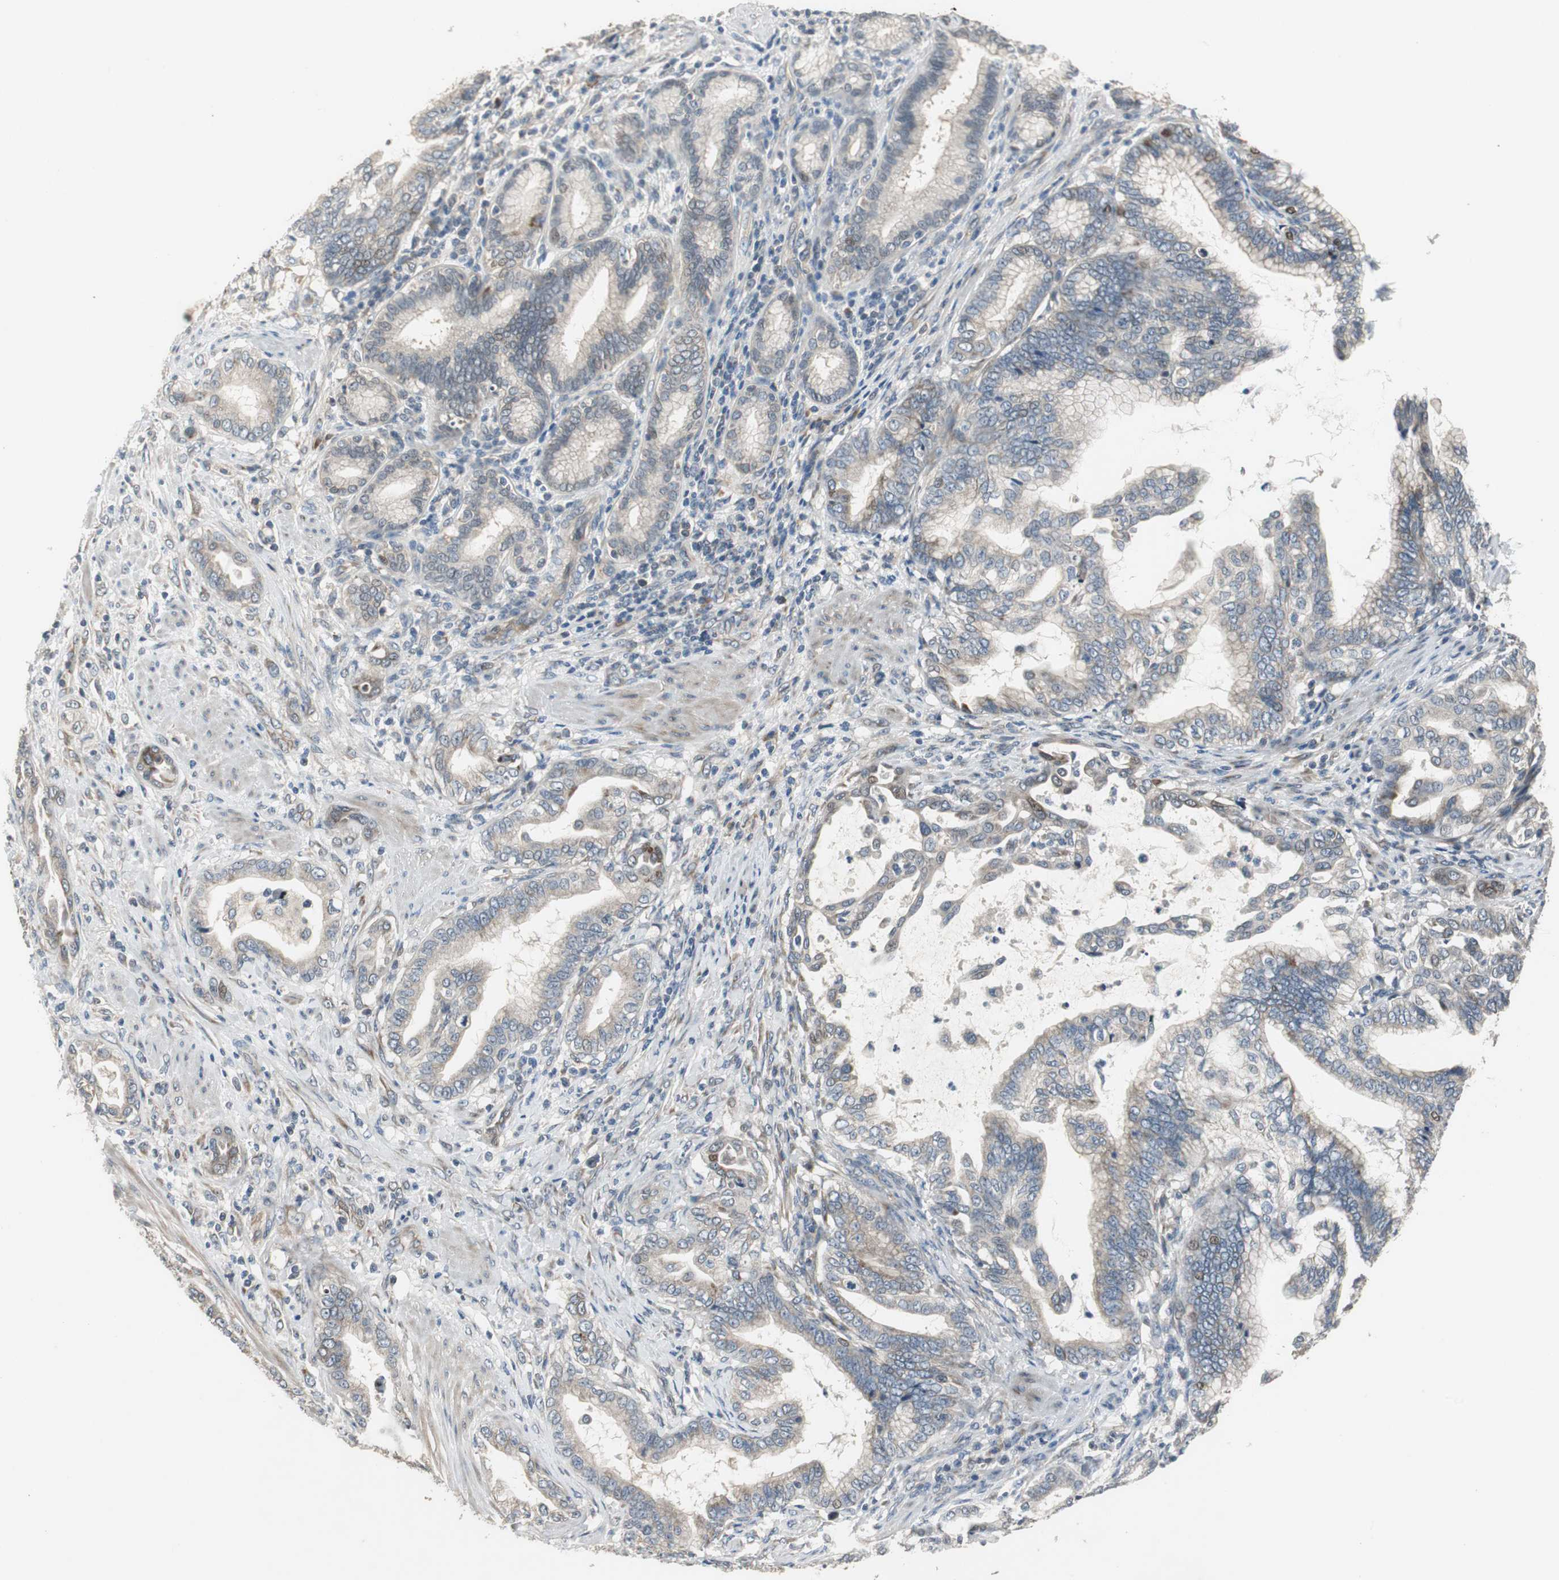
{"staining": {"intensity": "weak", "quantity": "<25%", "location": "cytoplasmic/membranous"}, "tissue": "pancreatic cancer", "cell_type": "Tumor cells", "image_type": "cancer", "snomed": [{"axis": "morphology", "description": "Adenocarcinoma, NOS"}, {"axis": "topography", "description": "Pancreas"}], "caption": "High magnification brightfield microscopy of pancreatic cancer stained with DAB (3,3'-diaminobenzidine) (brown) and counterstained with hematoxylin (blue): tumor cells show no significant positivity.", "gene": "MYT1", "patient": {"sex": "female", "age": 64}}